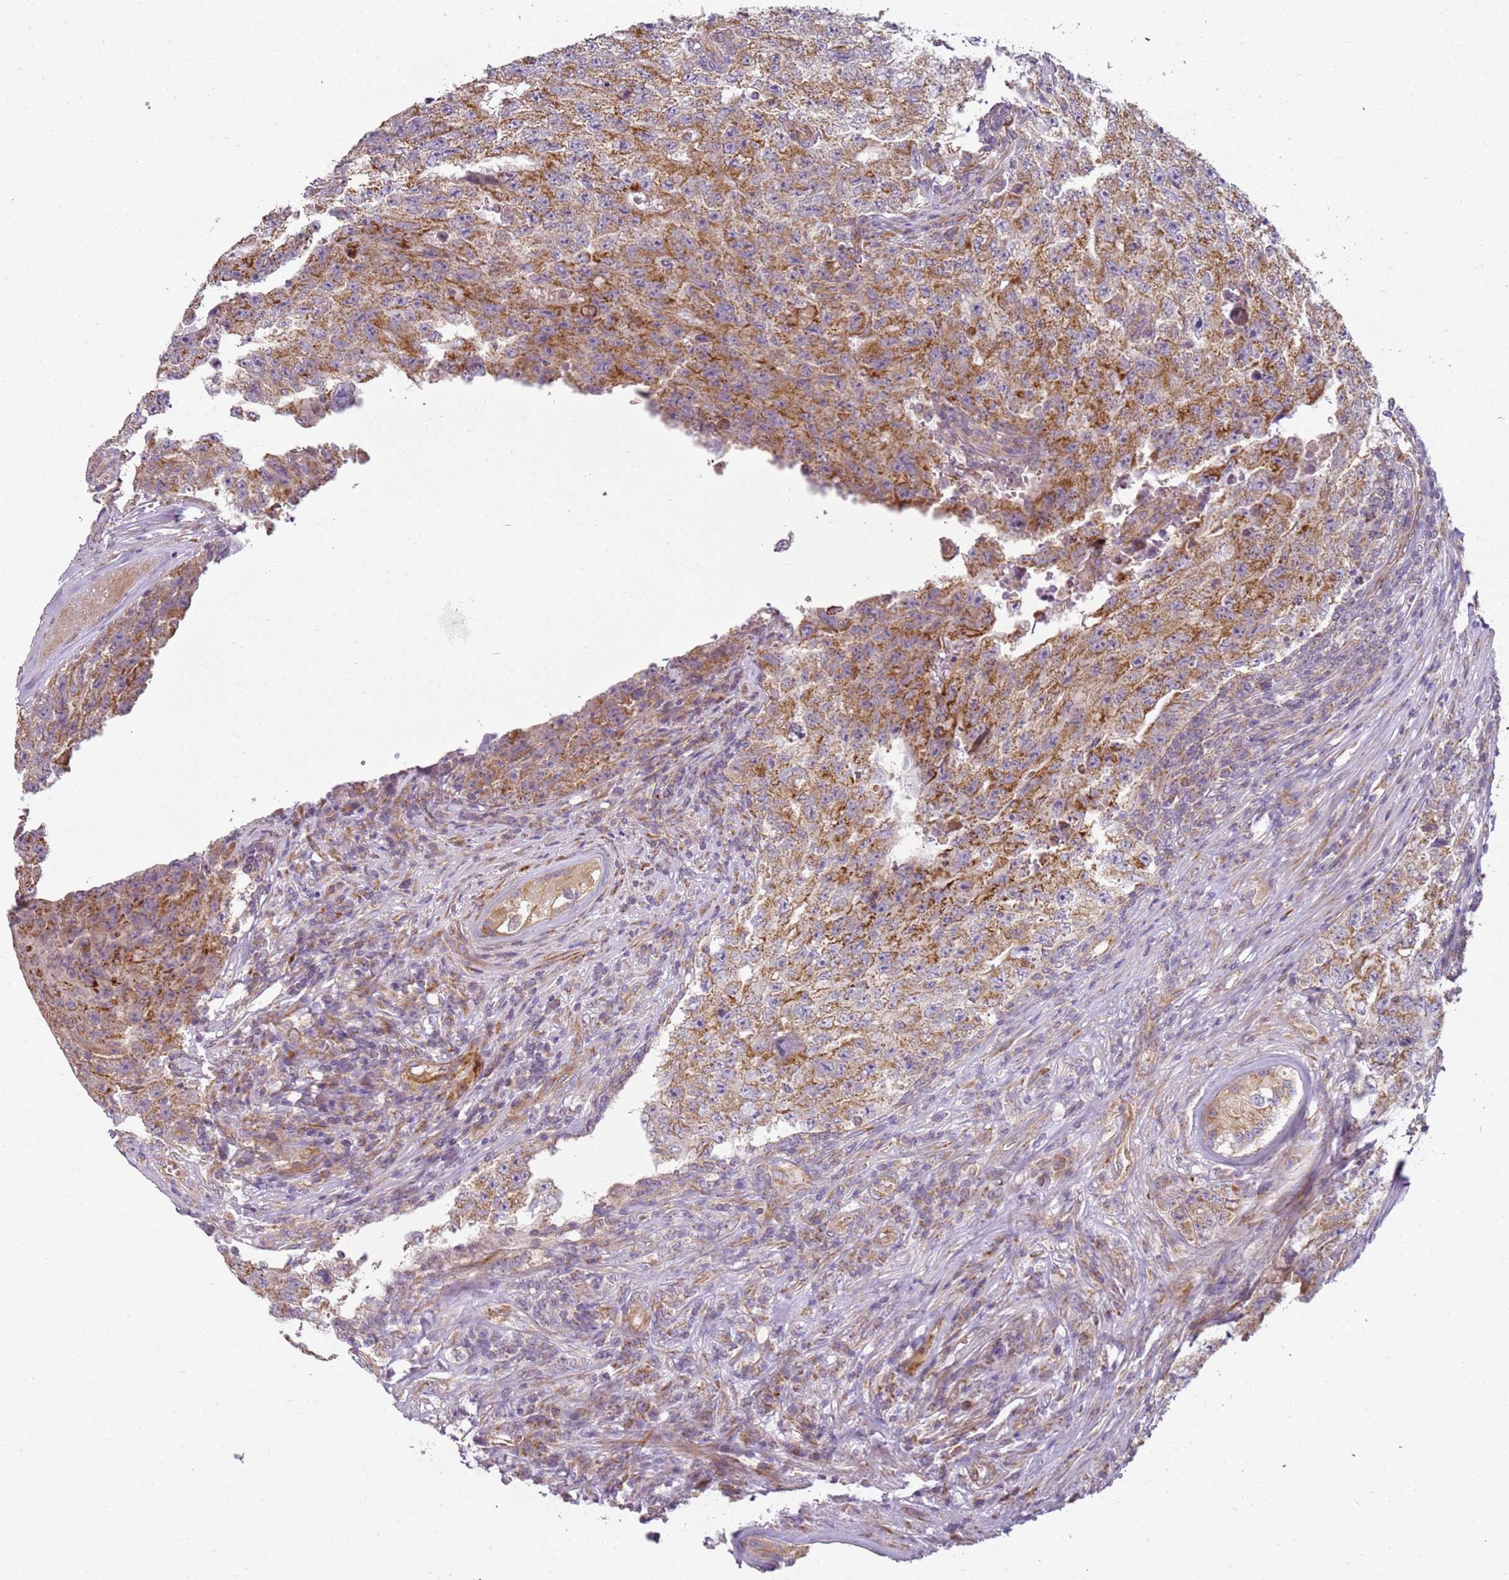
{"staining": {"intensity": "moderate", "quantity": "25%-75%", "location": "cytoplasmic/membranous"}, "tissue": "testis cancer", "cell_type": "Tumor cells", "image_type": "cancer", "snomed": [{"axis": "morphology", "description": "Carcinoma, Embryonal, NOS"}, {"axis": "topography", "description": "Testis"}], "caption": "Testis cancer stained with IHC shows moderate cytoplasmic/membranous positivity in about 25%-75% of tumor cells.", "gene": "TMEM200C", "patient": {"sex": "male", "age": 17}}